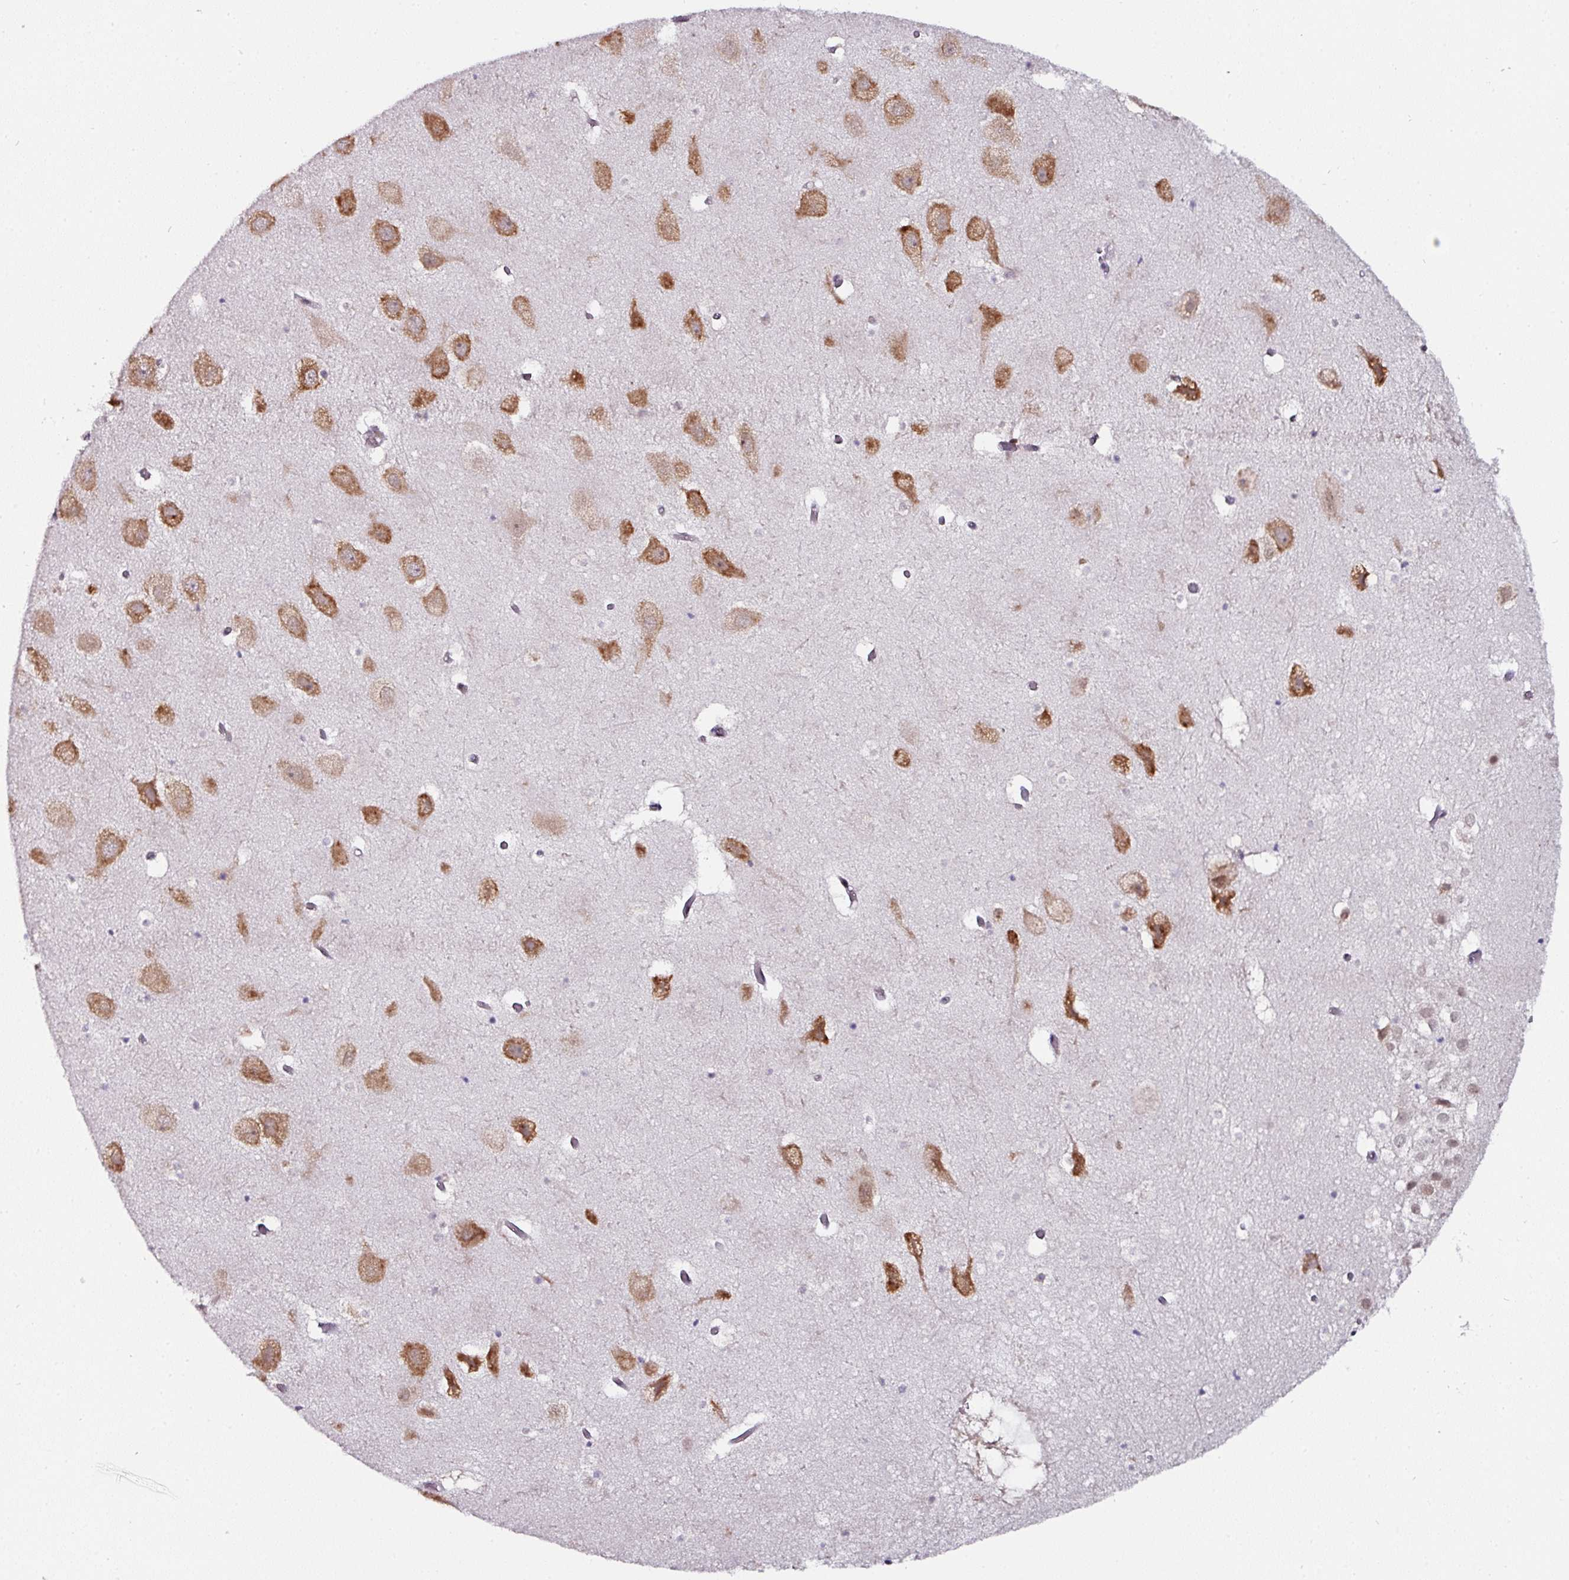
{"staining": {"intensity": "negative", "quantity": "none", "location": "none"}, "tissue": "hippocampus", "cell_type": "Glial cells", "image_type": "normal", "snomed": [{"axis": "morphology", "description": "Normal tissue, NOS"}, {"axis": "topography", "description": "Hippocampus"}], "caption": "Immunohistochemistry histopathology image of benign human hippocampus stained for a protein (brown), which exhibits no expression in glial cells.", "gene": "APOLD1", "patient": {"sex": "female", "age": 52}}